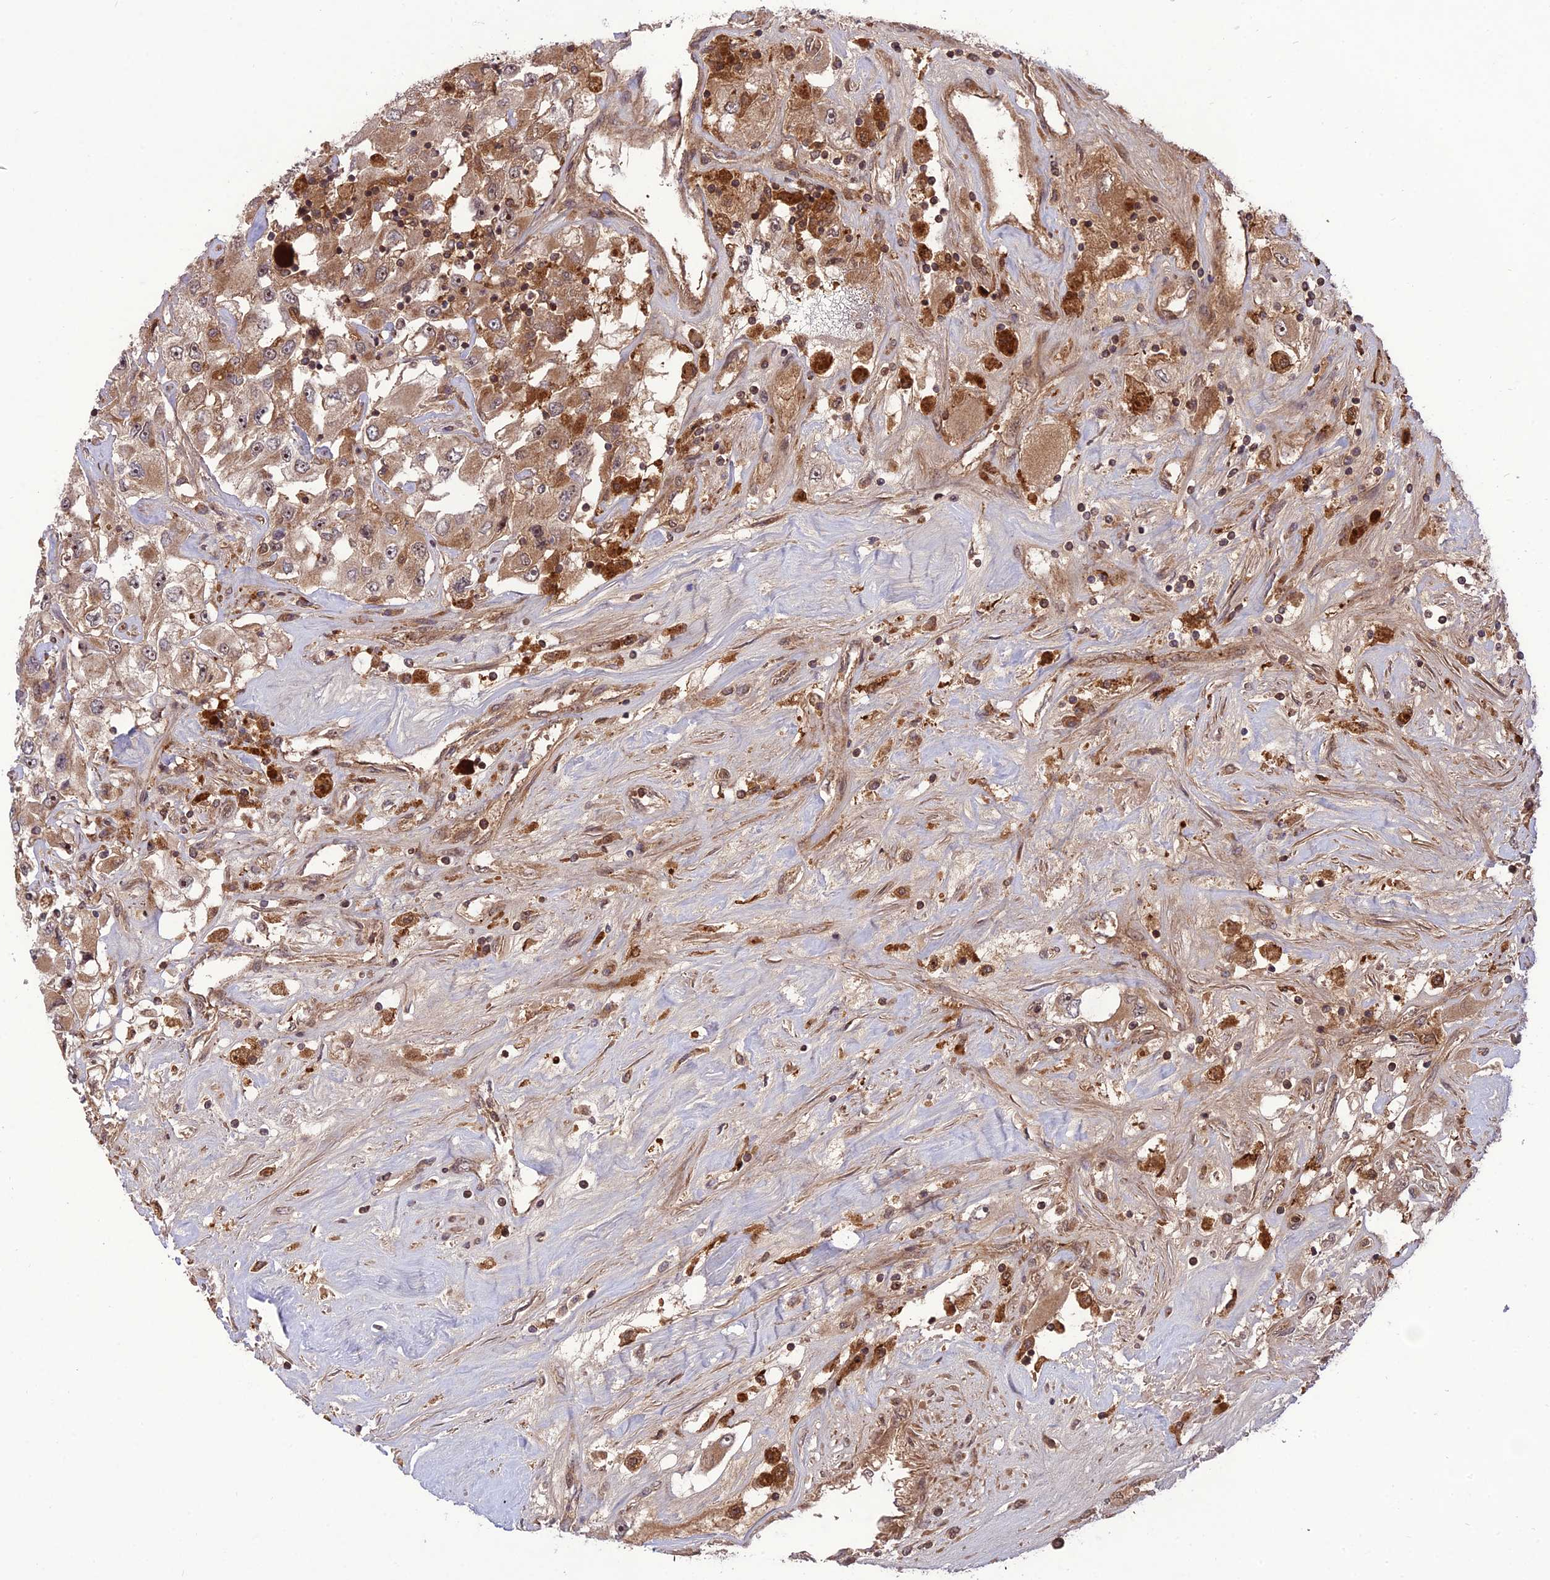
{"staining": {"intensity": "moderate", "quantity": "25%-75%", "location": "cytoplasmic/membranous"}, "tissue": "renal cancer", "cell_type": "Tumor cells", "image_type": "cancer", "snomed": [{"axis": "morphology", "description": "Adenocarcinoma, NOS"}, {"axis": "topography", "description": "Kidney"}], "caption": "DAB immunohistochemical staining of human renal adenocarcinoma demonstrates moderate cytoplasmic/membranous protein expression in approximately 25%-75% of tumor cells.", "gene": "NDUFC1", "patient": {"sex": "female", "age": 52}}